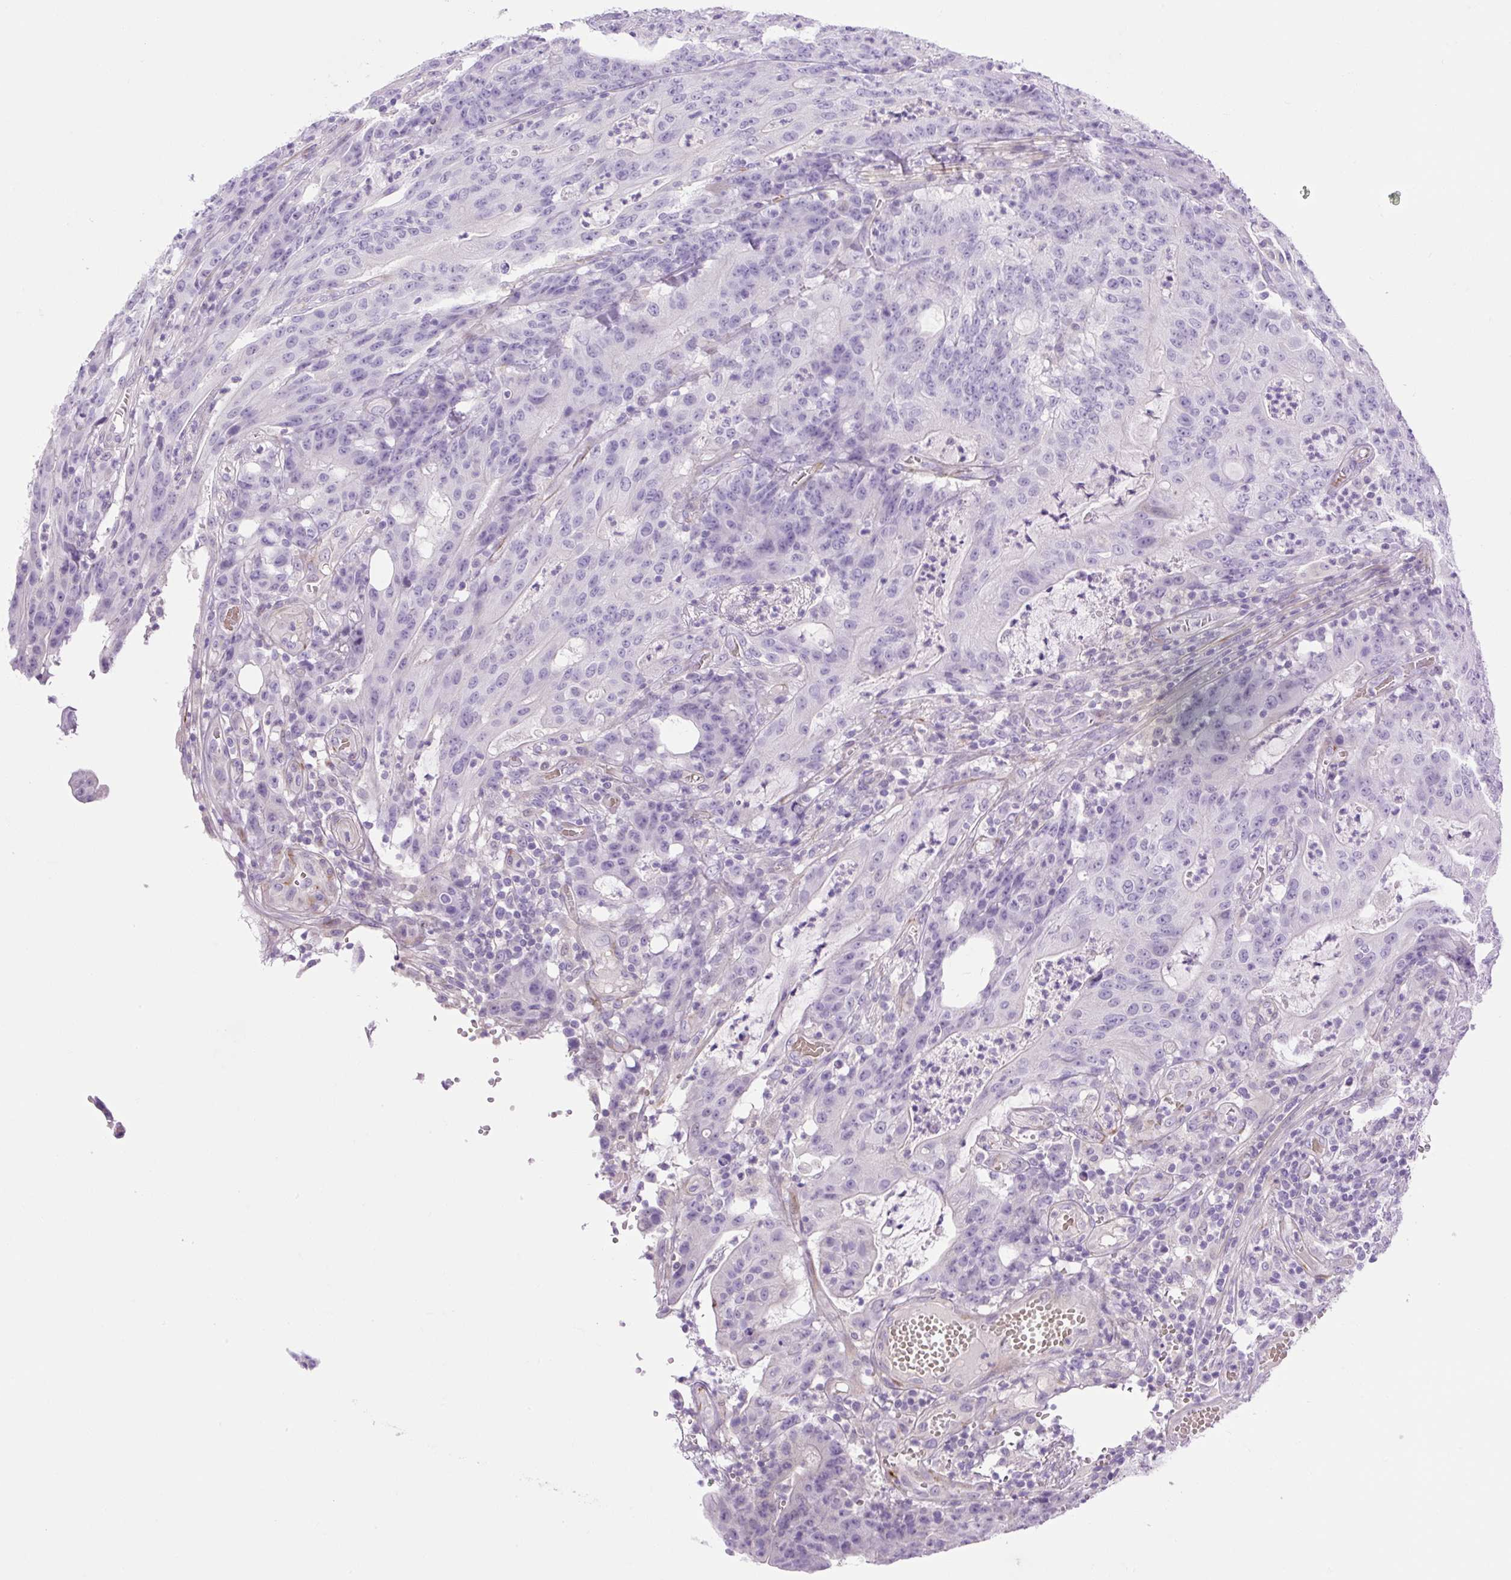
{"staining": {"intensity": "negative", "quantity": "none", "location": "none"}, "tissue": "colorectal cancer", "cell_type": "Tumor cells", "image_type": "cancer", "snomed": [{"axis": "morphology", "description": "Adenocarcinoma, NOS"}, {"axis": "topography", "description": "Colon"}], "caption": "IHC micrograph of colorectal adenocarcinoma stained for a protein (brown), which exhibits no expression in tumor cells.", "gene": "VWA7", "patient": {"sex": "male", "age": 83}}